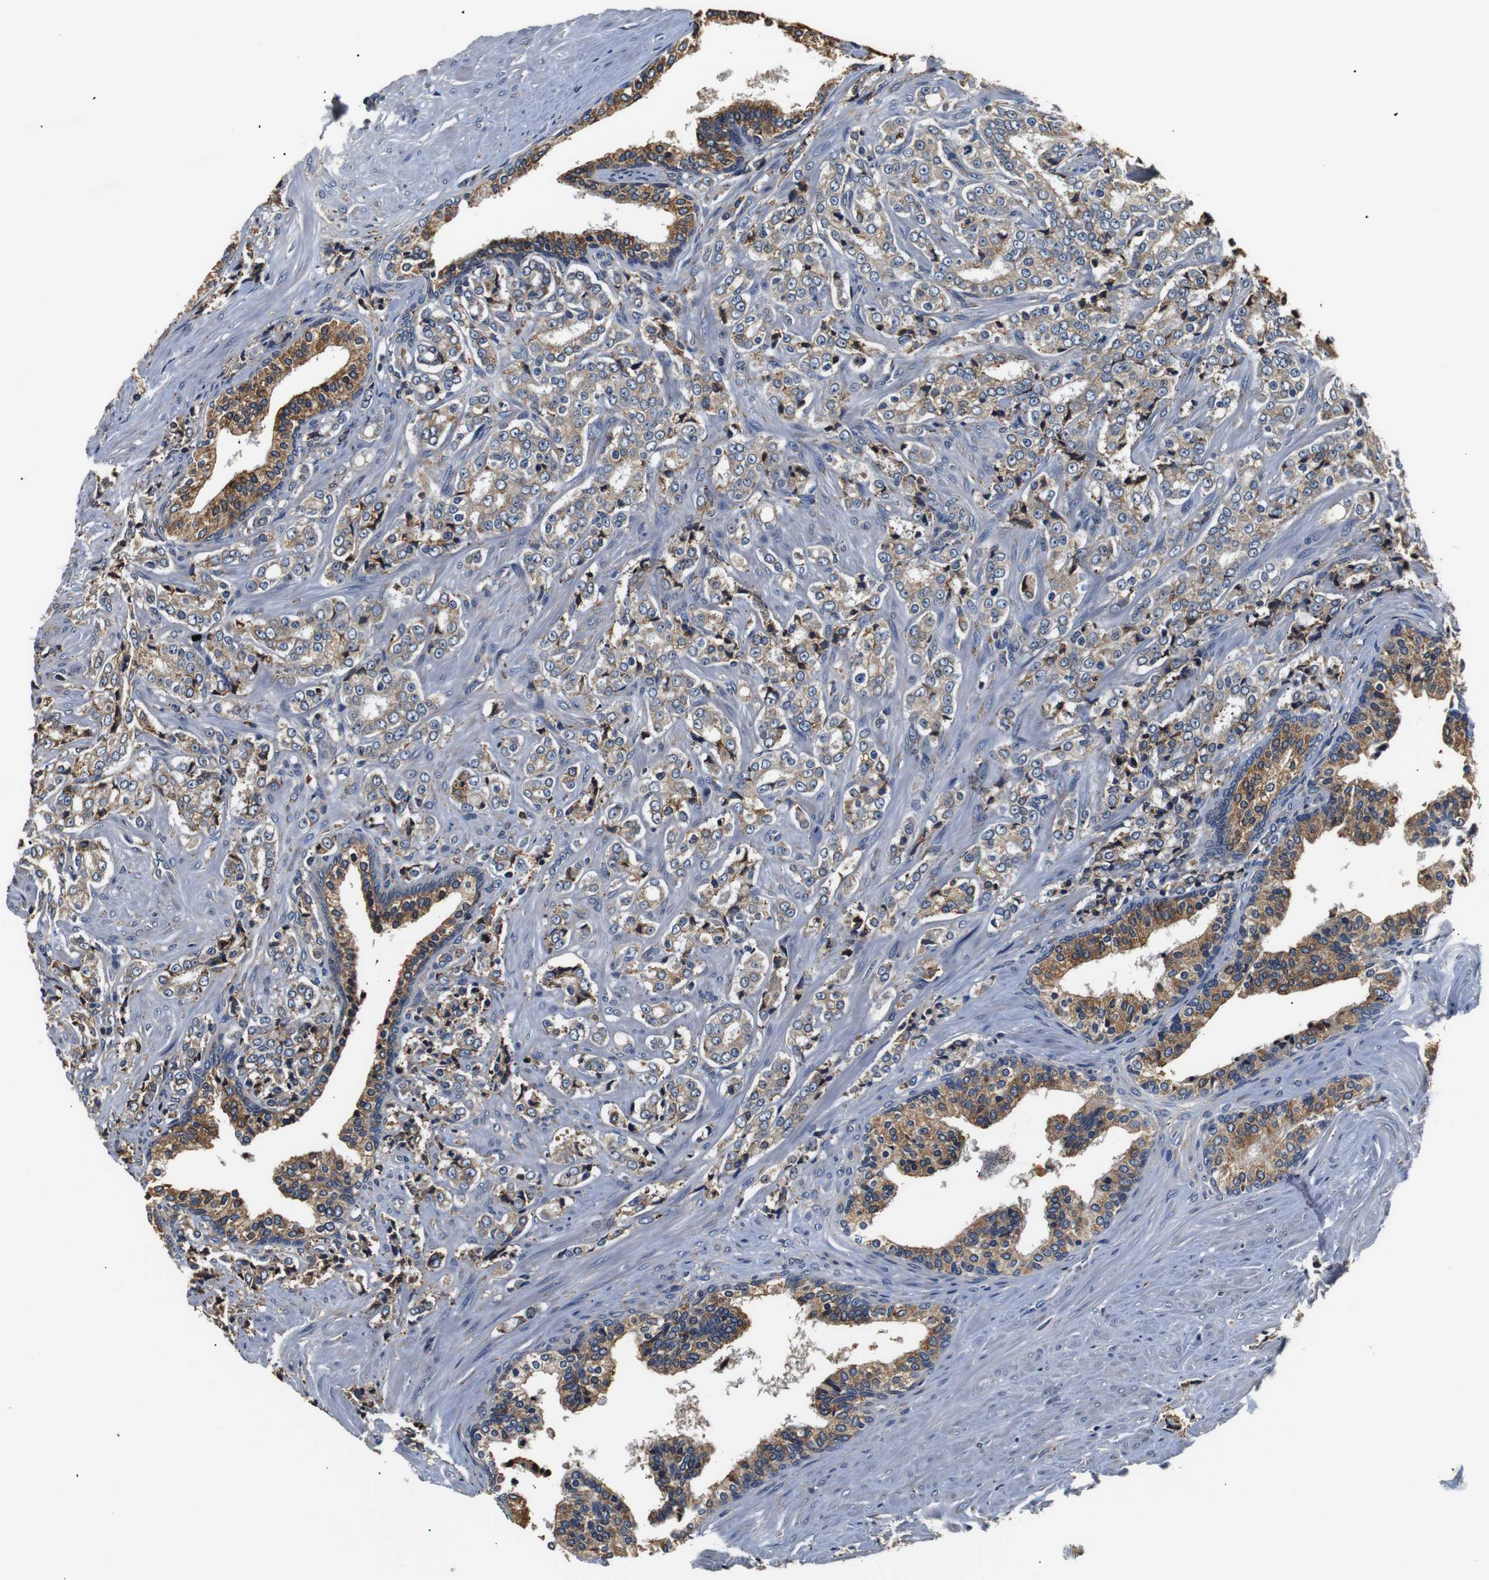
{"staining": {"intensity": "weak", "quantity": ">75%", "location": "cytoplasmic/membranous"}, "tissue": "prostate cancer", "cell_type": "Tumor cells", "image_type": "cancer", "snomed": [{"axis": "morphology", "description": "Adenocarcinoma, Low grade"}, {"axis": "topography", "description": "Prostate"}], "caption": "The image shows a brown stain indicating the presence of a protein in the cytoplasmic/membranous of tumor cells in prostate cancer (low-grade adenocarcinoma).", "gene": "HHIP", "patient": {"sex": "male", "age": 60}}